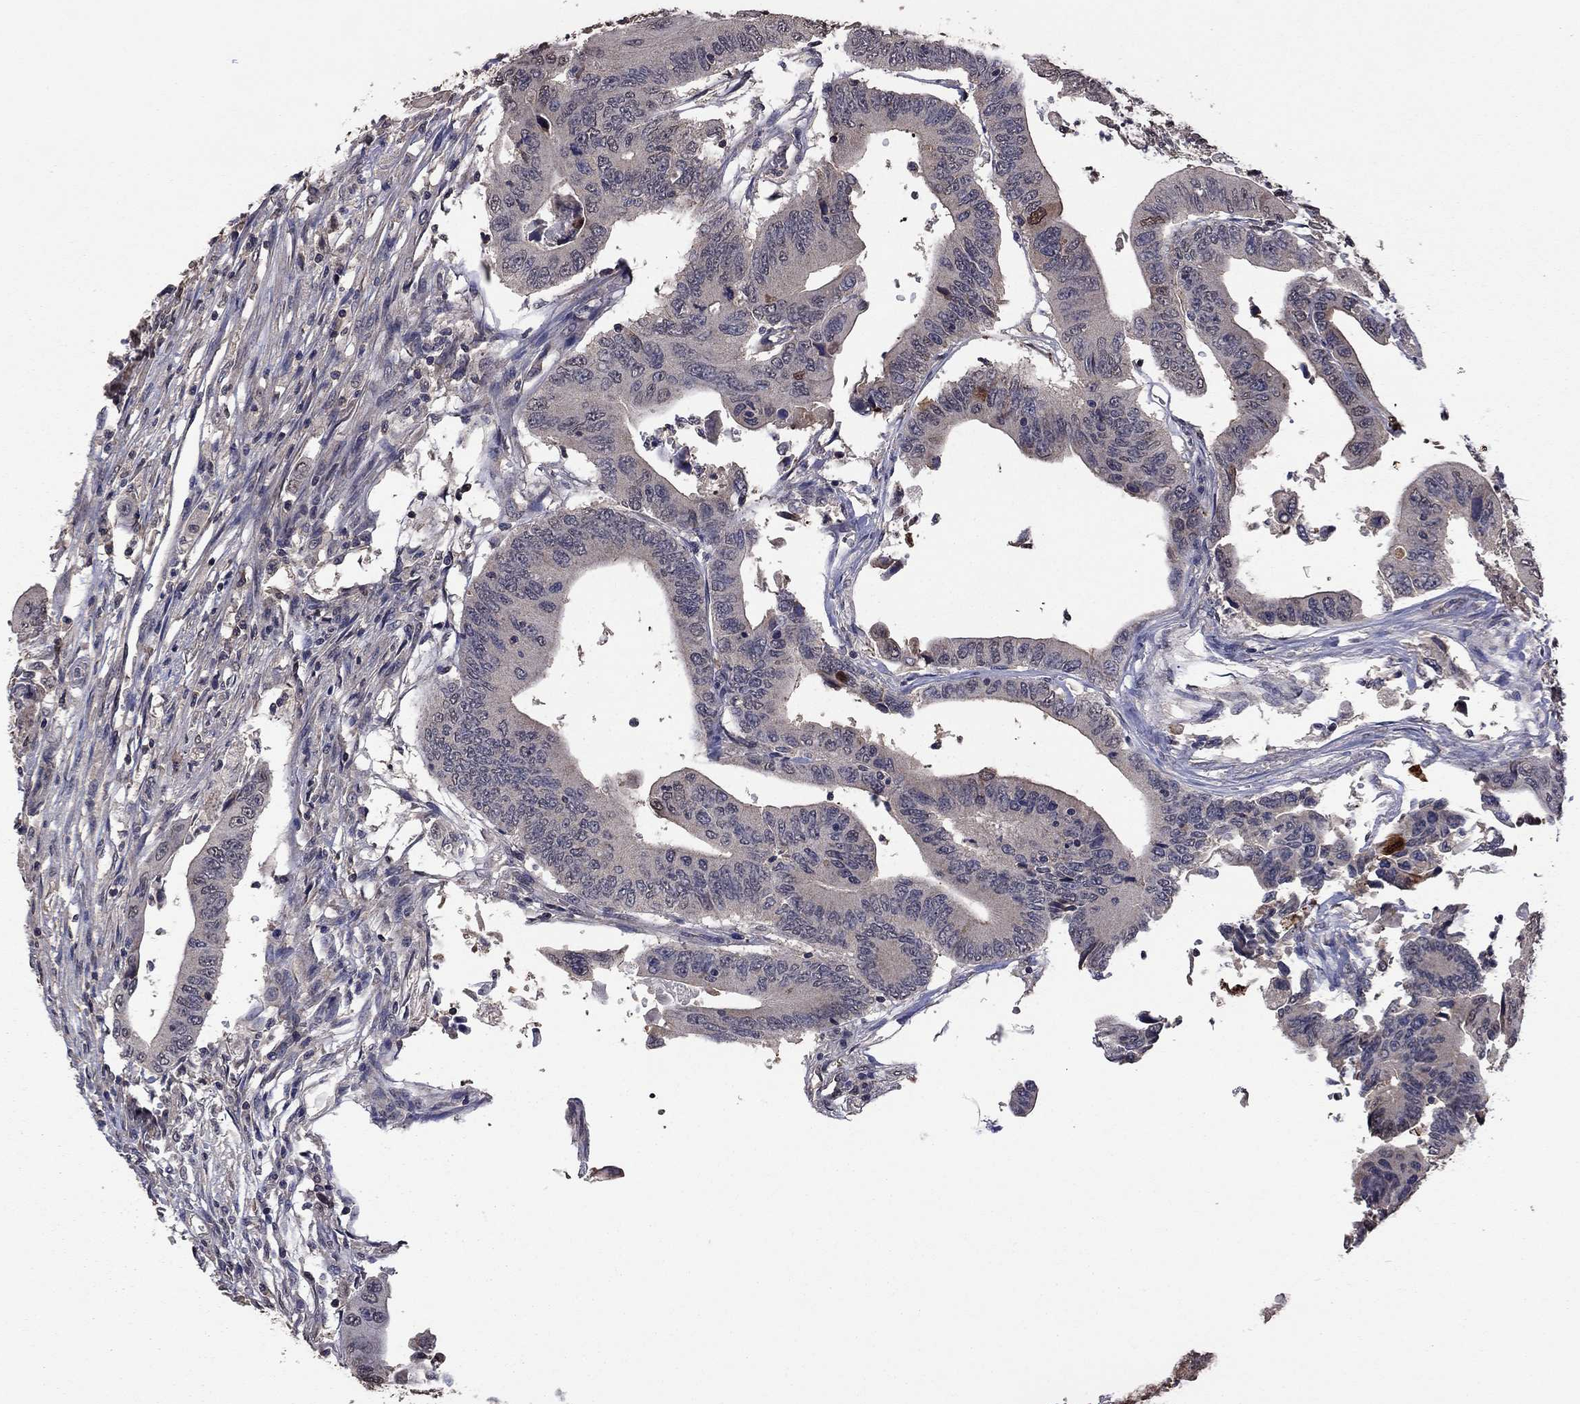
{"staining": {"intensity": "negative", "quantity": "none", "location": "none"}, "tissue": "colorectal cancer", "cell_type": "Tumor cells", "image_type": "cancer", "snomed": [{"axis": "morphology", "description": "Adenocarcinoma, NOS"}, {"axis": "topography", "description": "Colon"}], "caption": "The histopathology image demonstrates no significant staining in tumor cells of colorectal adenocarcinoma.", "gene": "TSNARE1", "patient": {"sex": "female", "age": 90}}